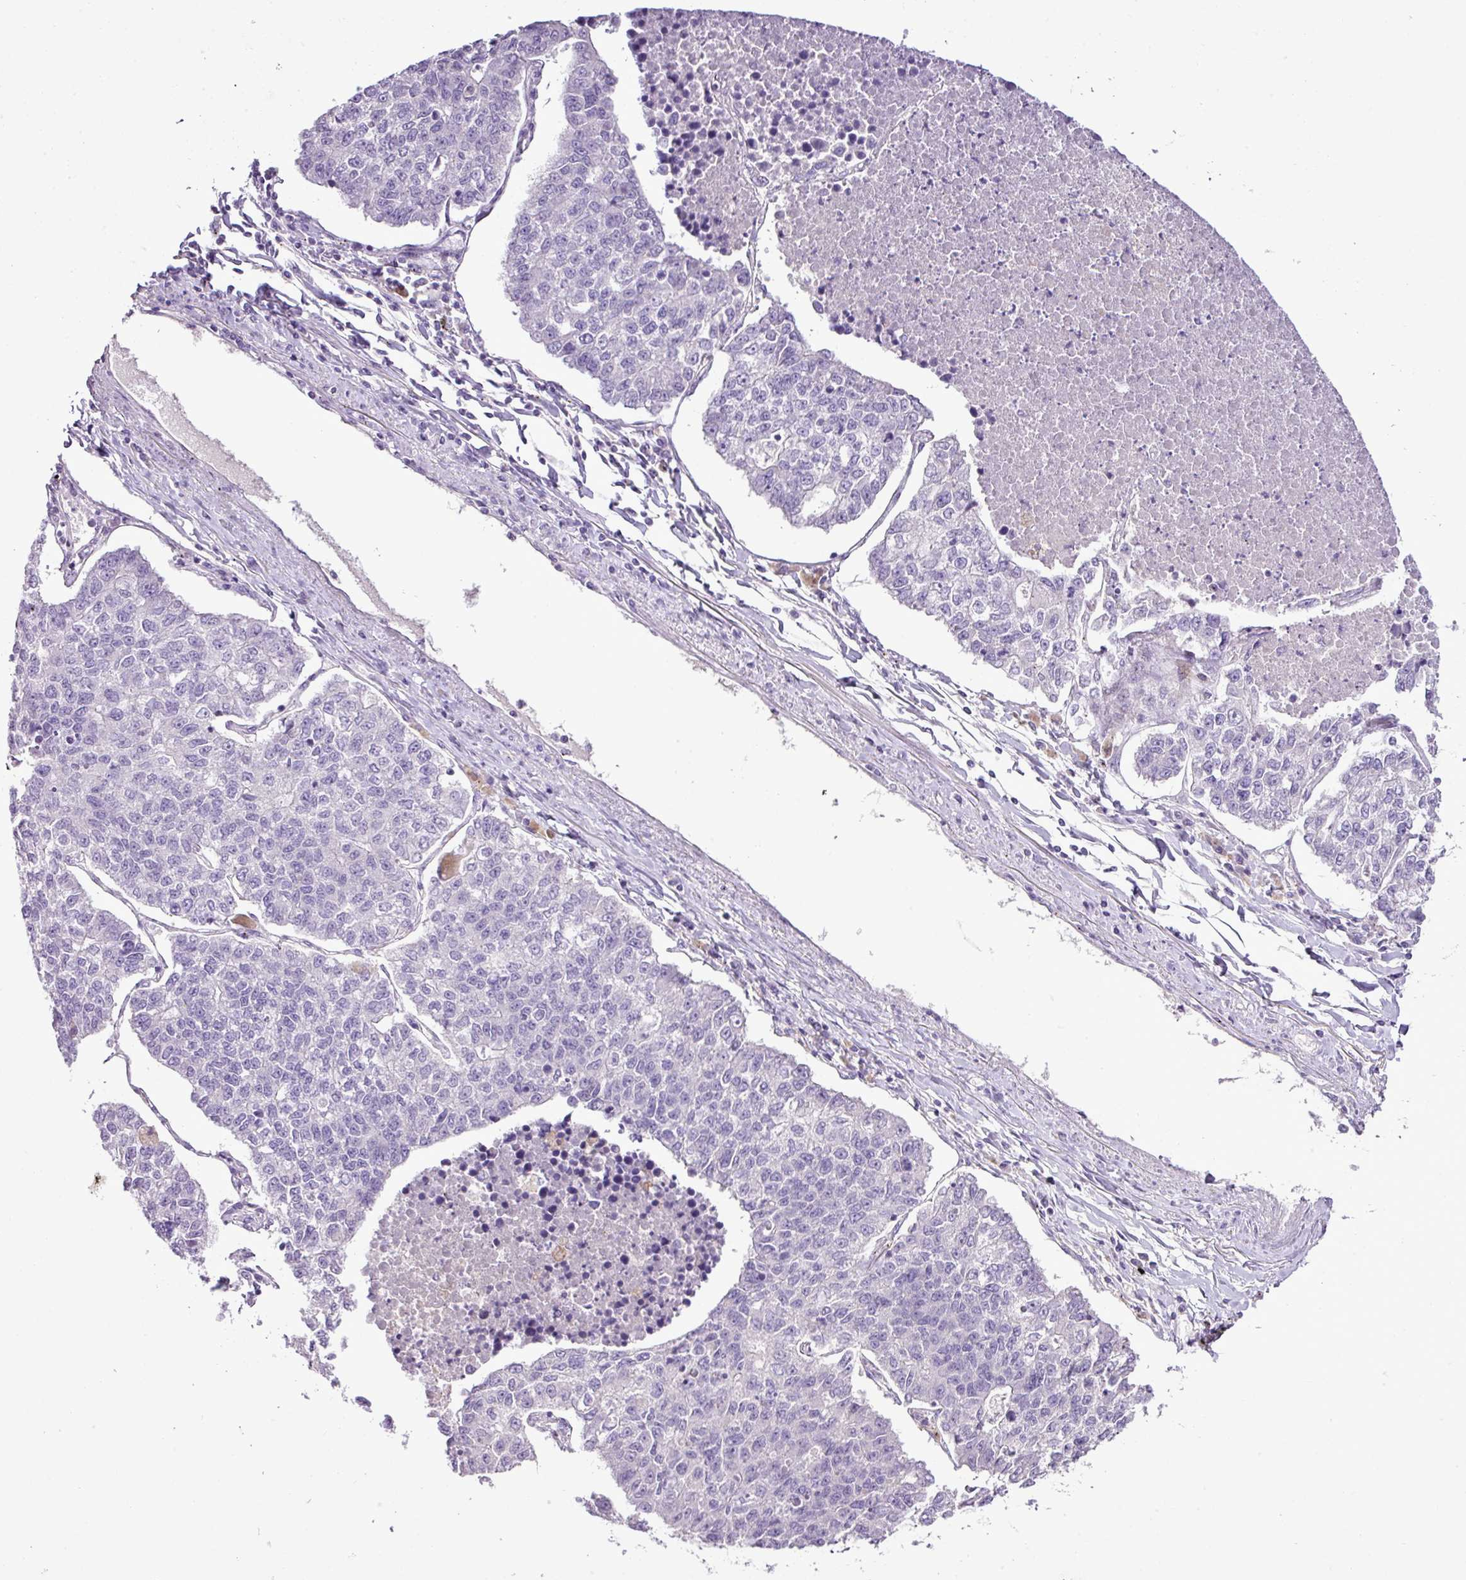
{"staining": {"intensity": "negative", "quantity": "none", "location": "none"}, "tissue": "lung cancer", "cell_type": "Tumor cells", "image_type": "cancer", "snomed": [{"axis": "morphology", "description": "Adenocarcinoma, NOS"}, {"axis": "topography", "description": "Lung"}], "caption": "Tumor cells are negative for protein expression in human lung cancer. Nuclei are stained in blue.", "gene": "DNAJB13", "patient": {"sex": "male", "age": 49}}